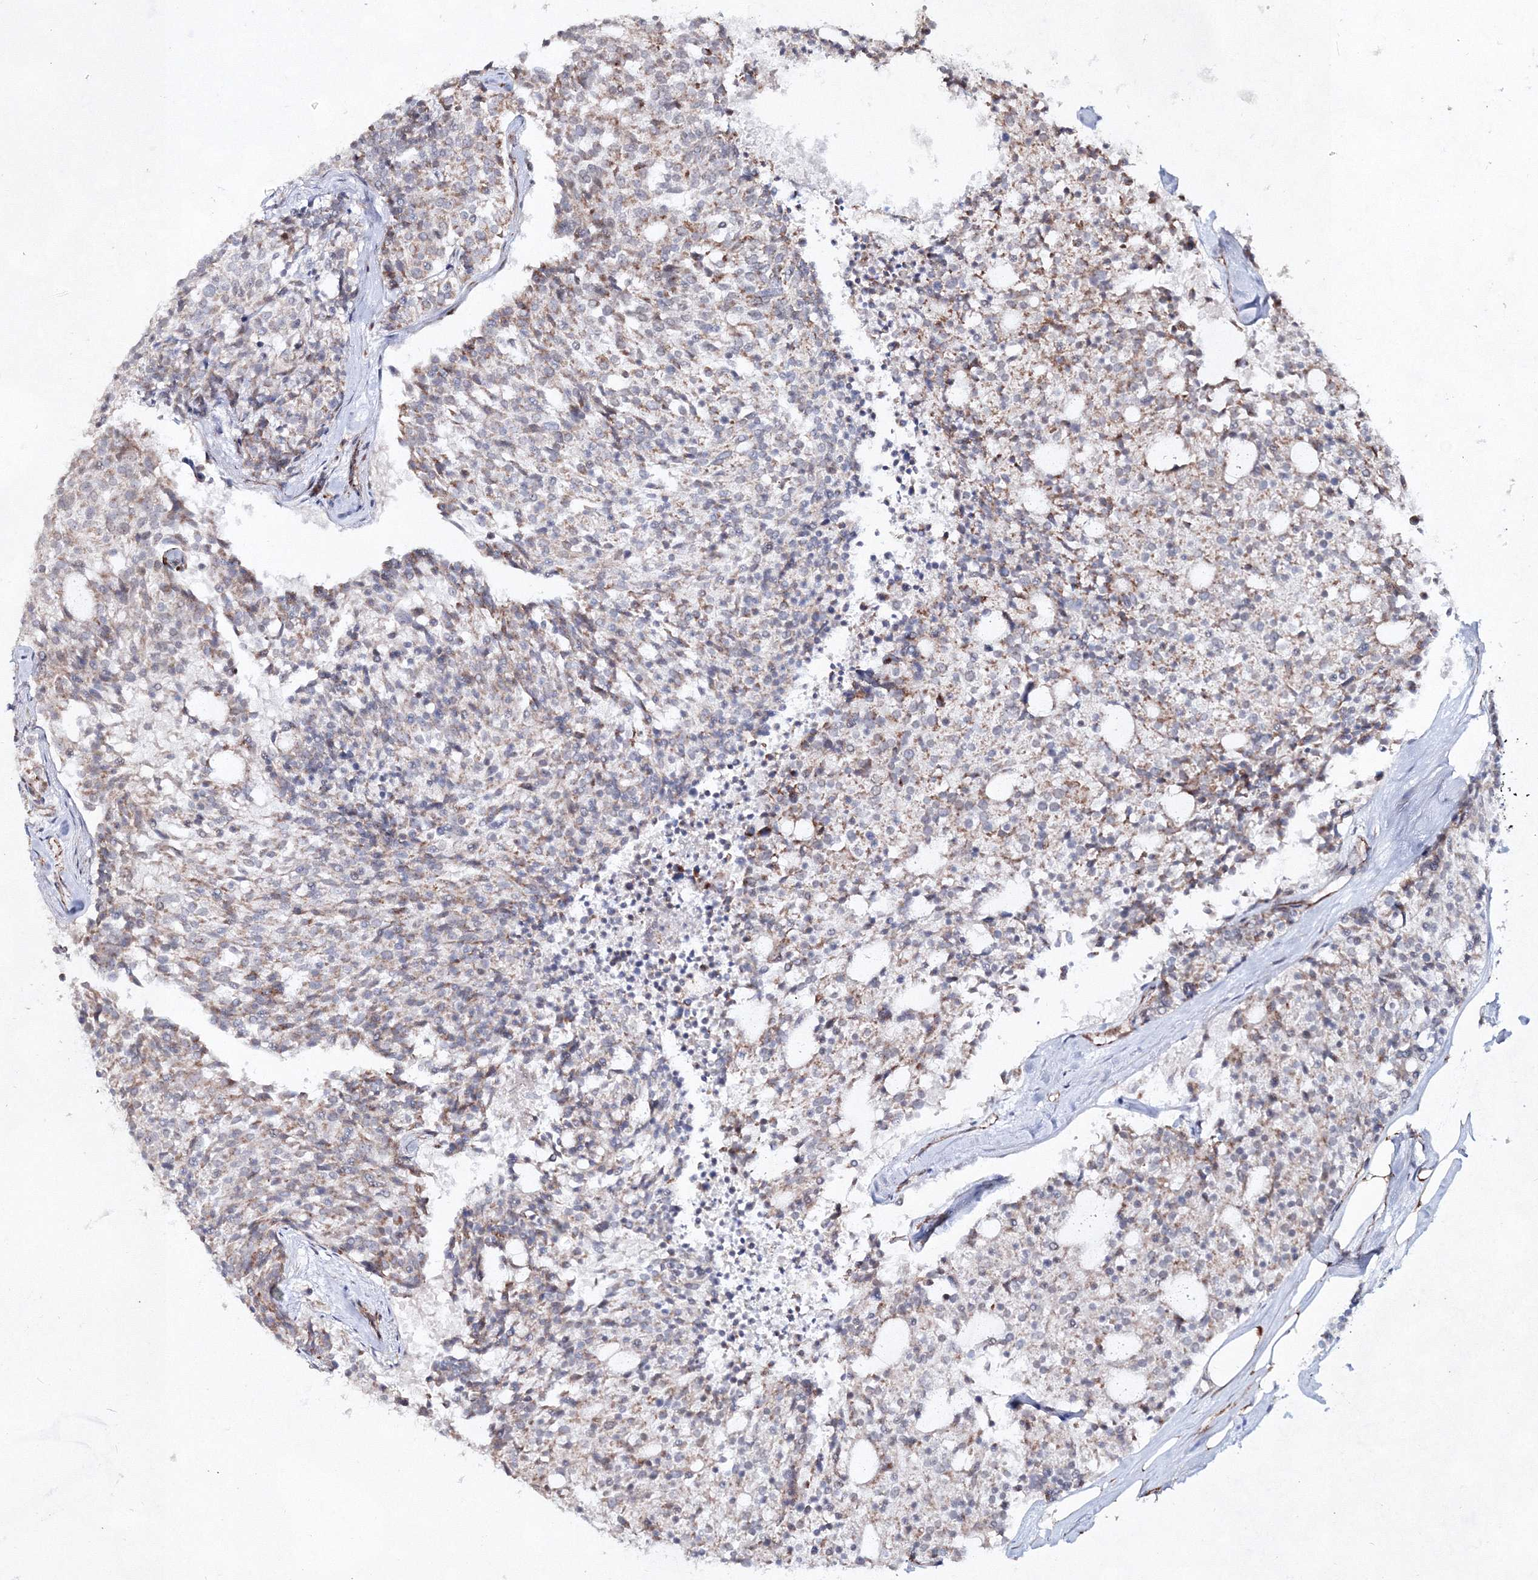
{"staining": {"intensity": "negative", "quantity": "none", "location": "none"}, "tissue": "carcinoid", "cell_type": "Tumor cells", "image_type": "cancer", "snomed": [{"axis": "morphology", "description": "Carcinoid, malignant, NOS"}, {"axis": "topography", "description": "Pancreas"}], "caption": "A high-resolution image shows IHC staining of carcinoid, which demonstrates no significant expression in tumor cells.", "gene": "SNIP1", "patient": {"sex": "female", "age": 54}}